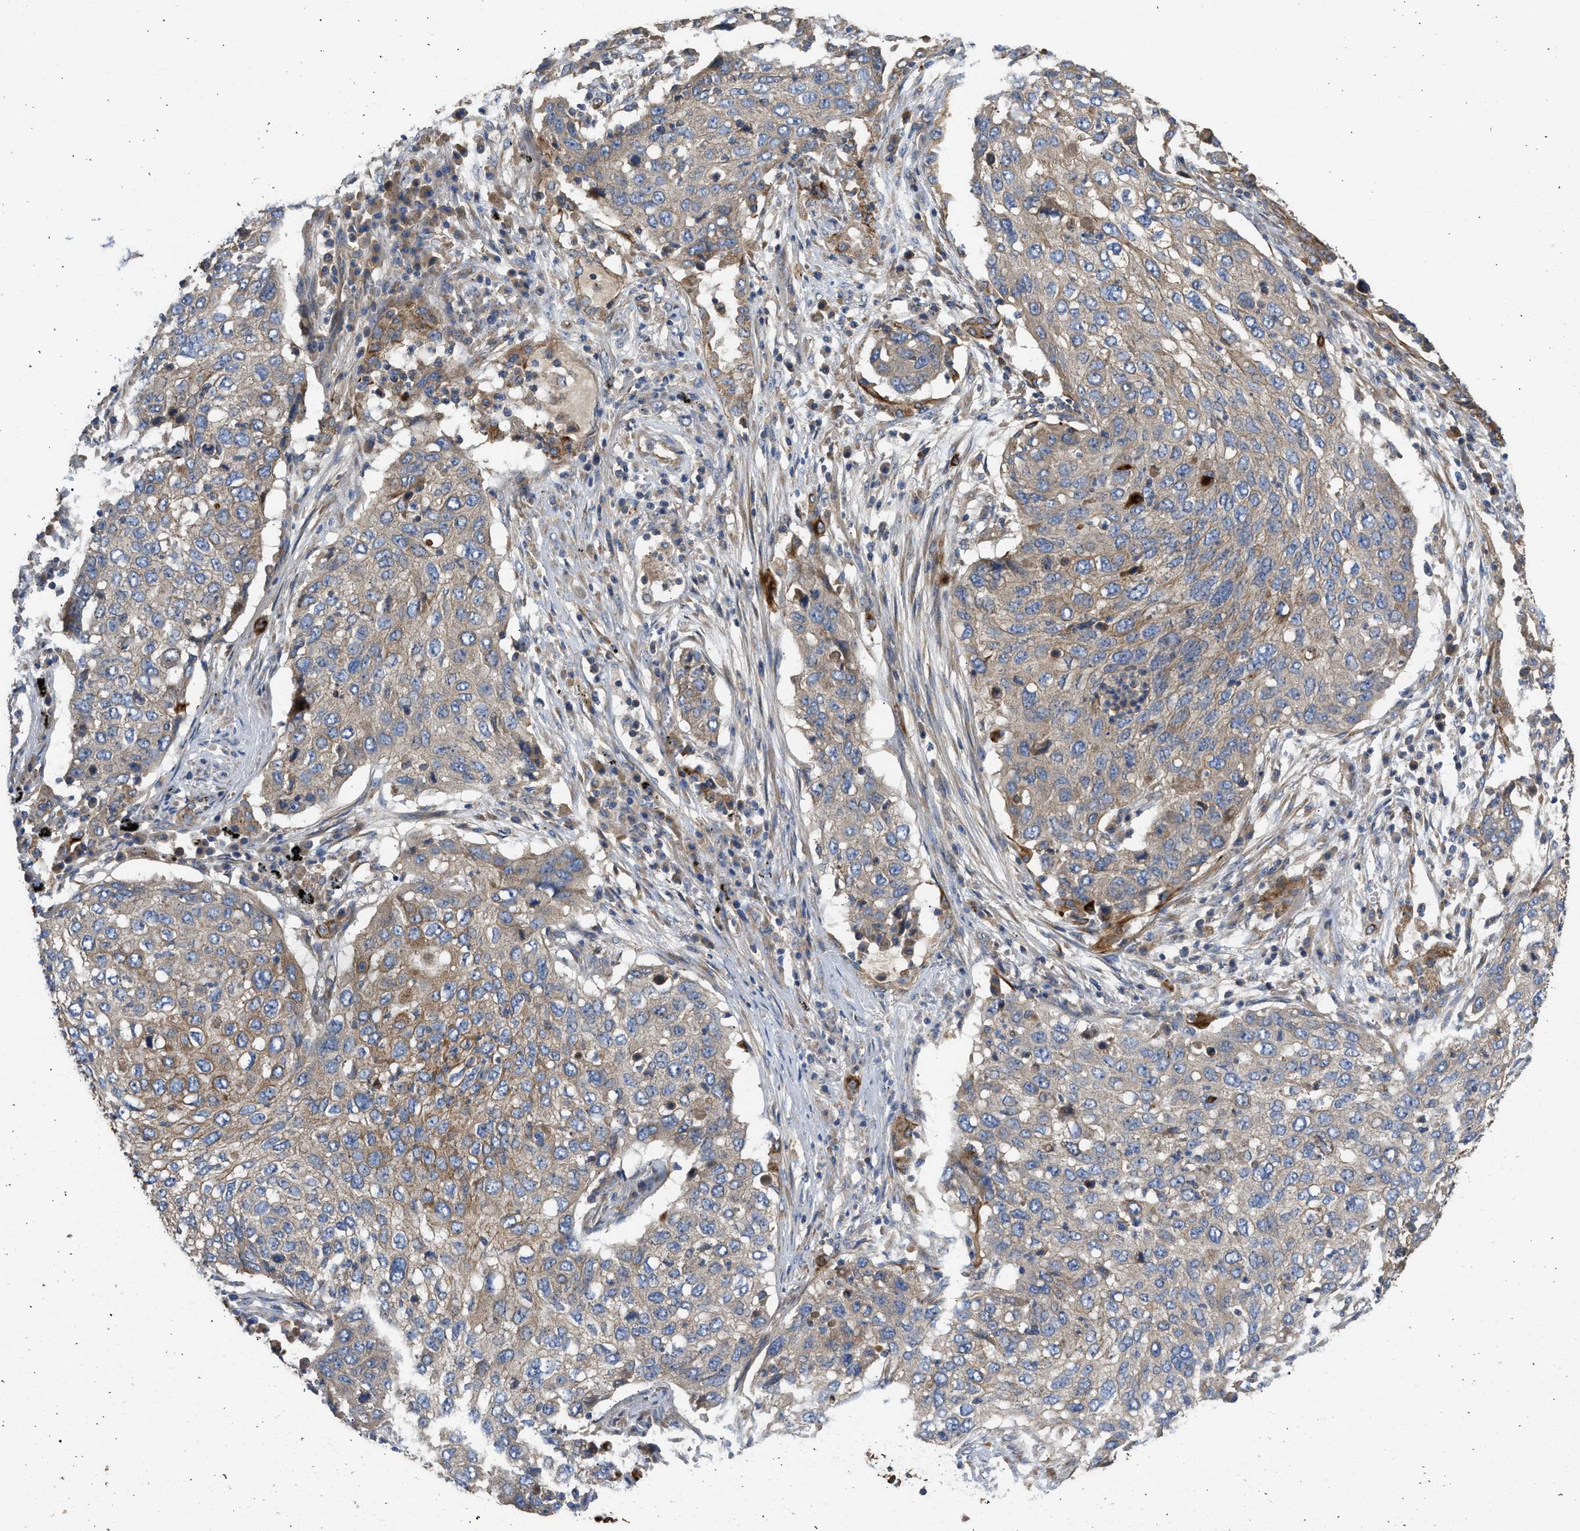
{"staining": {"intensity": "moderate", "quantity": ">75%", "location": "cytoplasmic/membranous"}, "tissue": "lung cancer", "cell_type": "Tumor cells", "image_type": "cancer", "snomed": [{"axis": "morphology", "description": "Squamous cell carcinoma, NOS"}, {"axis": "topography", "description": "Lung"}], "caption": "Protein expression by immunohistochemistry demonstrates moderate cytoplasmic/membranous staining in approximately >75% of tumor cells in lung cancer.", "gene": "CSRNP2", "patient": {"sex": "female", "age": 63}}